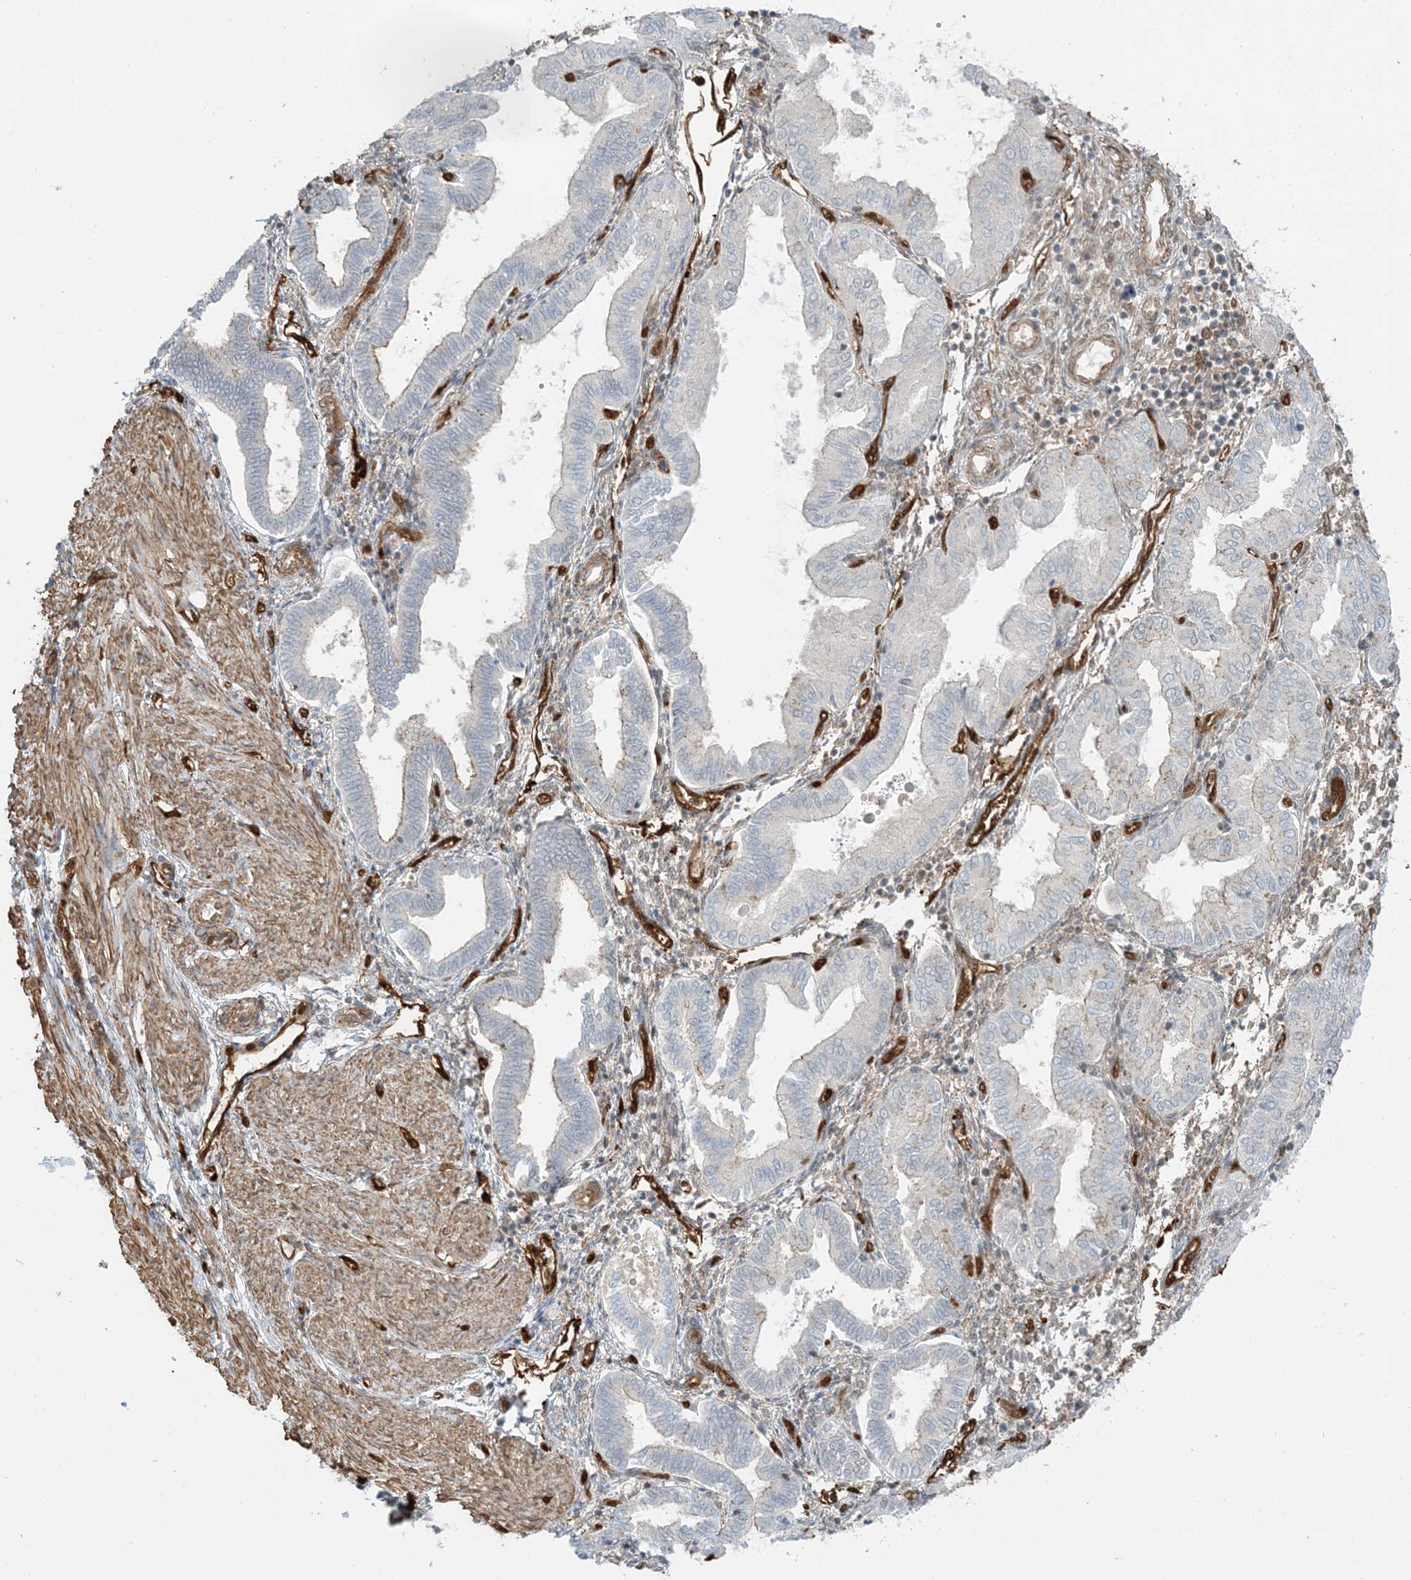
{"staining": {"intensity": "weak", "quantity": "25%-75%", "location": "cytoplasmic/membranous"}, "tissue": "endometrium", "cell_type": "Cells in endometrial stroma", "image_type": "normal", "snomed": [{"axis": "morphology", "description": "Normal tissue, NOS"}, {"axis": "topography", "description": "Endometrium"}], "caption": "Immunohistochemistry (IHC) image of benign human endometrium stained for a protein (brown), which displays low levels of weak cytoplasmic/membranous staining in about 25%-75% of cells in endometrial stroma.", "gene": "PPM1F", "patient": {"sex": "female", "age": 53}}